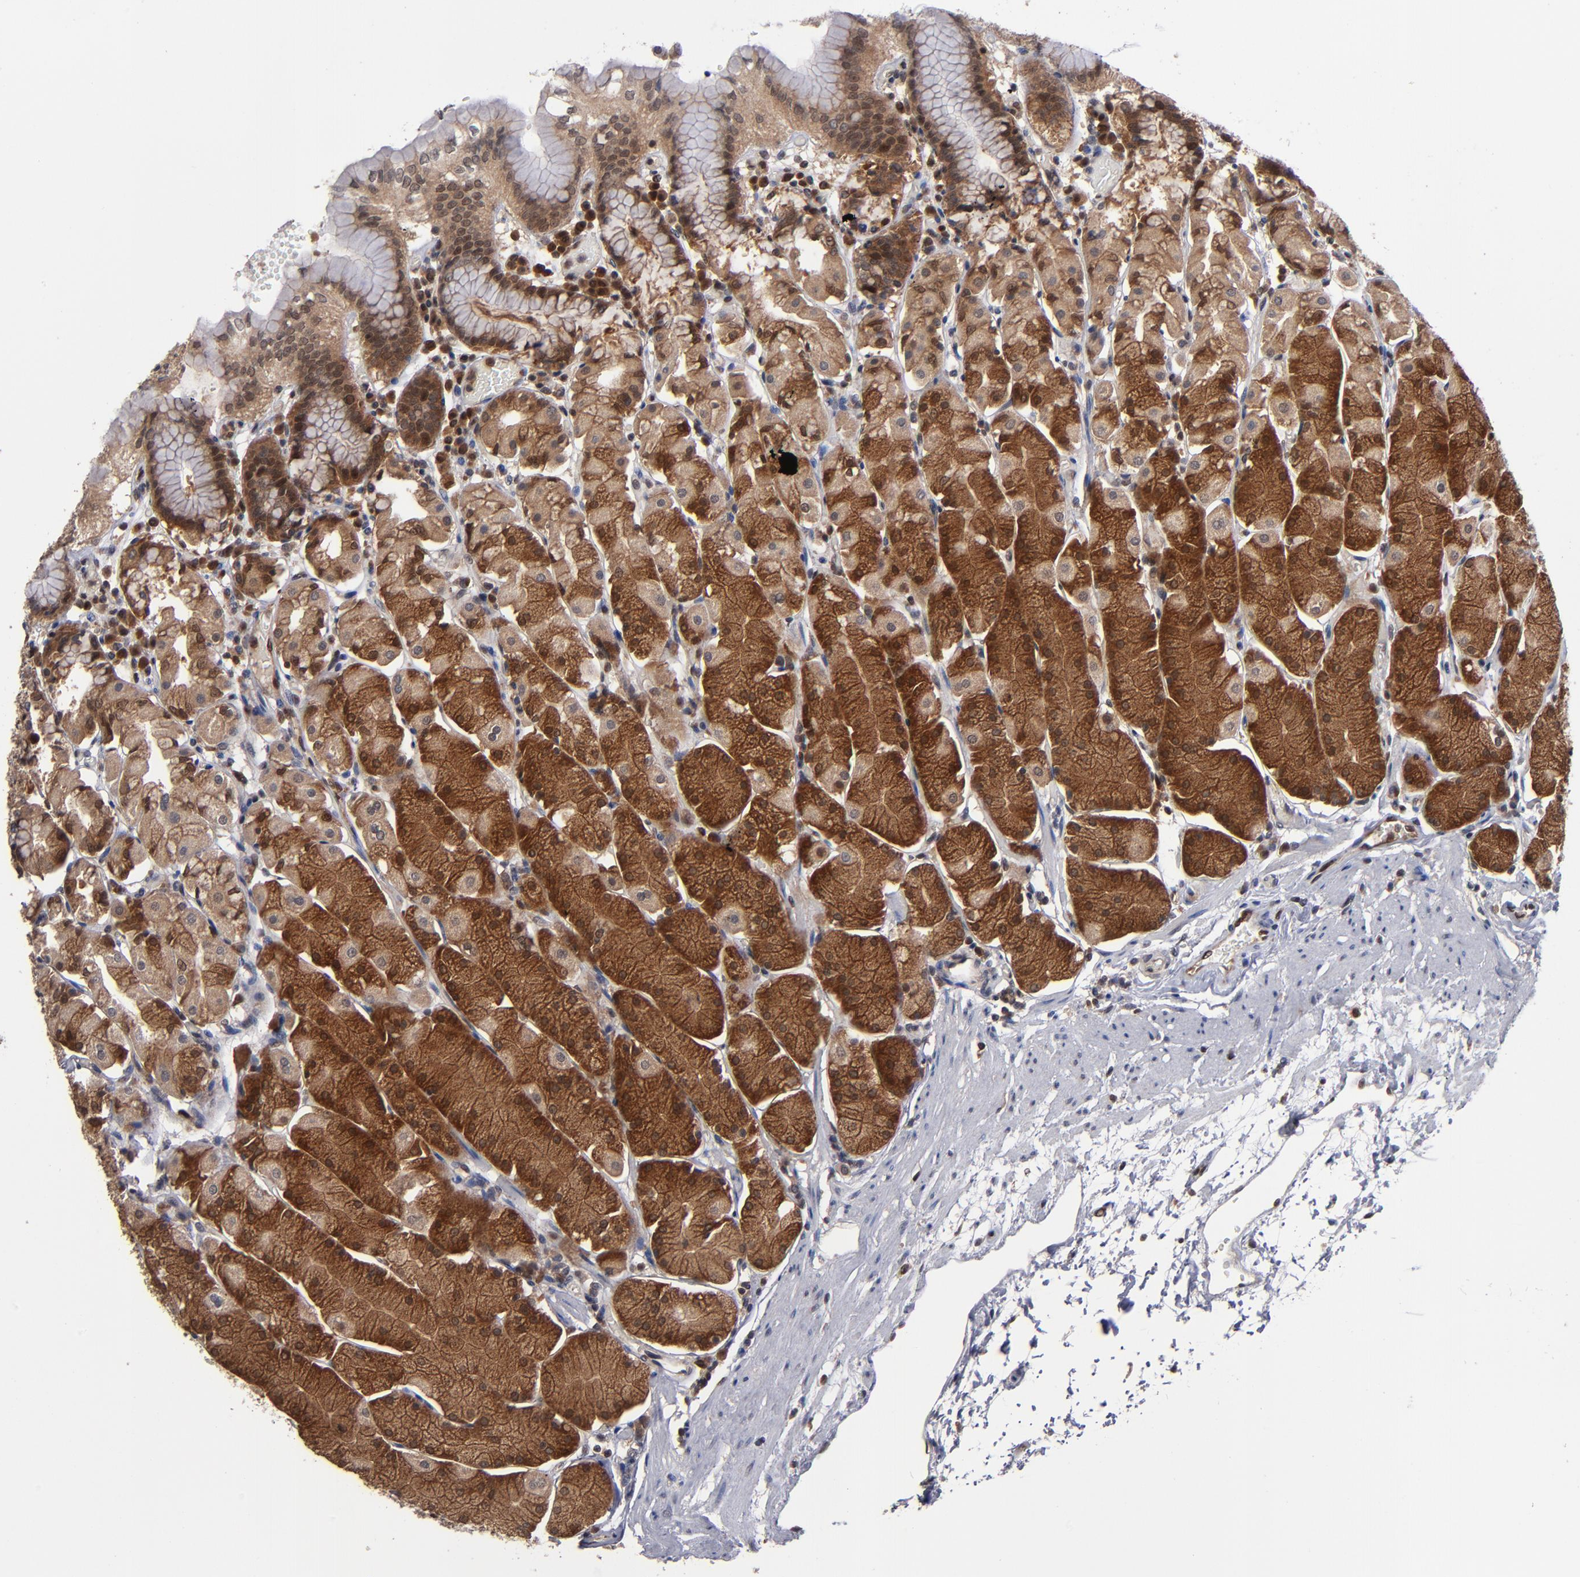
{"staining": {"intensity": "strong", "quantity": ">75%", "location": "cytoplasmic/membranous"}, "tissue": "stomach", "cell_type": "Glandular cells", "image_type": "normal", "snomed": [{"axis": "morphology", "description": "Normal tissue, NOS"}, {"axis": "topography", "description": "Stomach, upper"}, {"axis": "topography", "description": "Stomach"}], "caption": "A micrograph showing strong cytoplasmic/membranous positivity in approximately >75% of glandular cells in normal stomach, as visualized by brown immunohistochemical staining.", "gene": "ALG13", "patient": {"sex": "male", "age": 76}}